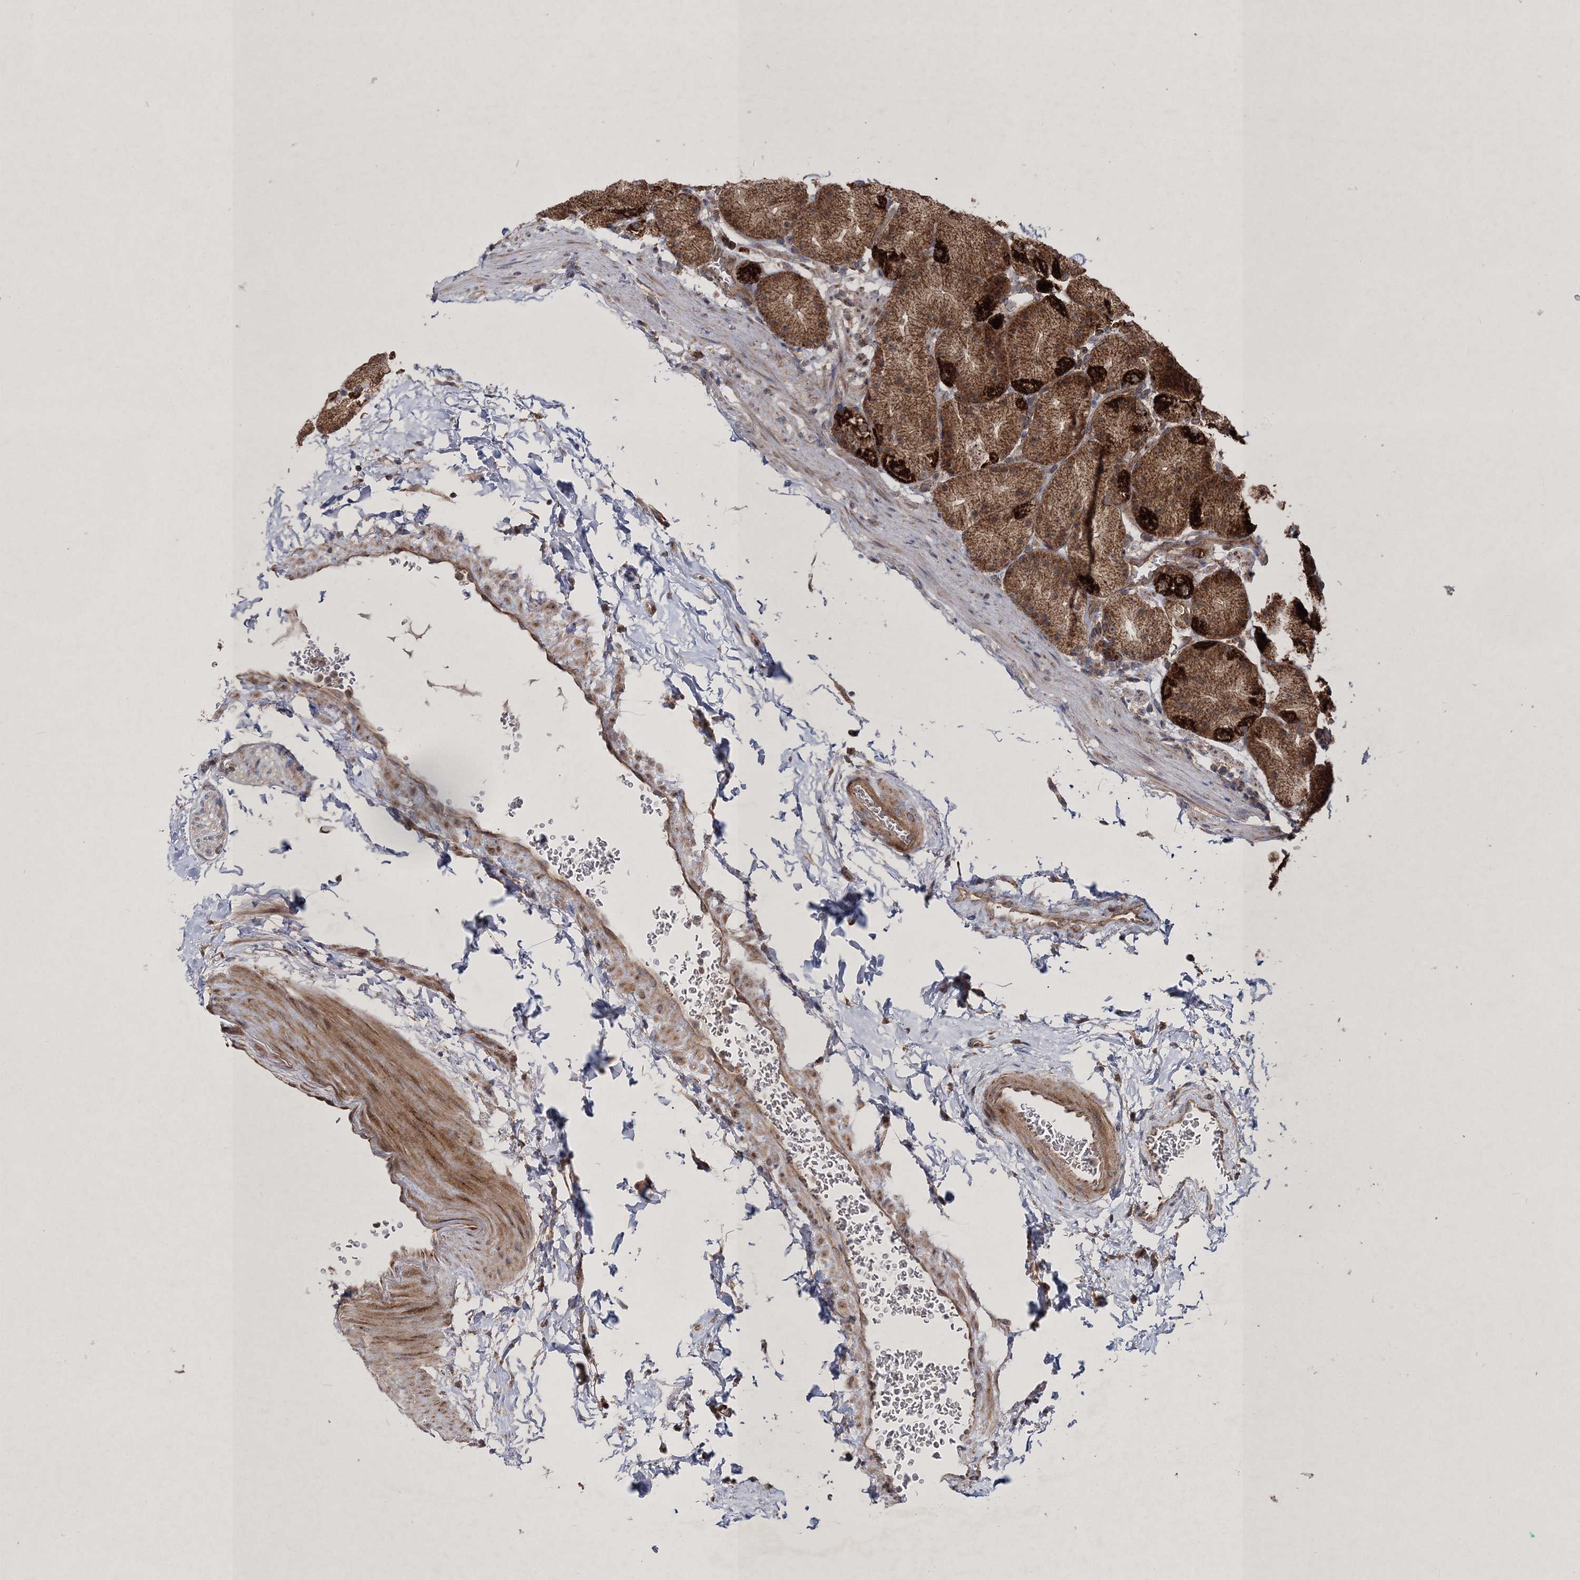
{"staining": {"intensity": "strong", "quantity": ">75%", "location": "cytoplasmic/membranous"}, "tissue": "stomach", "cell_type": "Glandular cells", "image_type": "normal", "snomed": [{"axis": "morphology", "description": "Normal tissue, NOS"}, {"axis": "topography", "description": "Stomach, upper"}, {"axis": "topography", "description": "Stomach"}], "caption": "Glandular cells reveal high levels of strong cytoplasmic/membranous positivity in approximately >75% of cells in normal human stomach. (DAB IHC, brown staining for protein, blue staining for nuclei).", "gene": "SCRN3", "patient": {"sex": "male", "age": 48}}